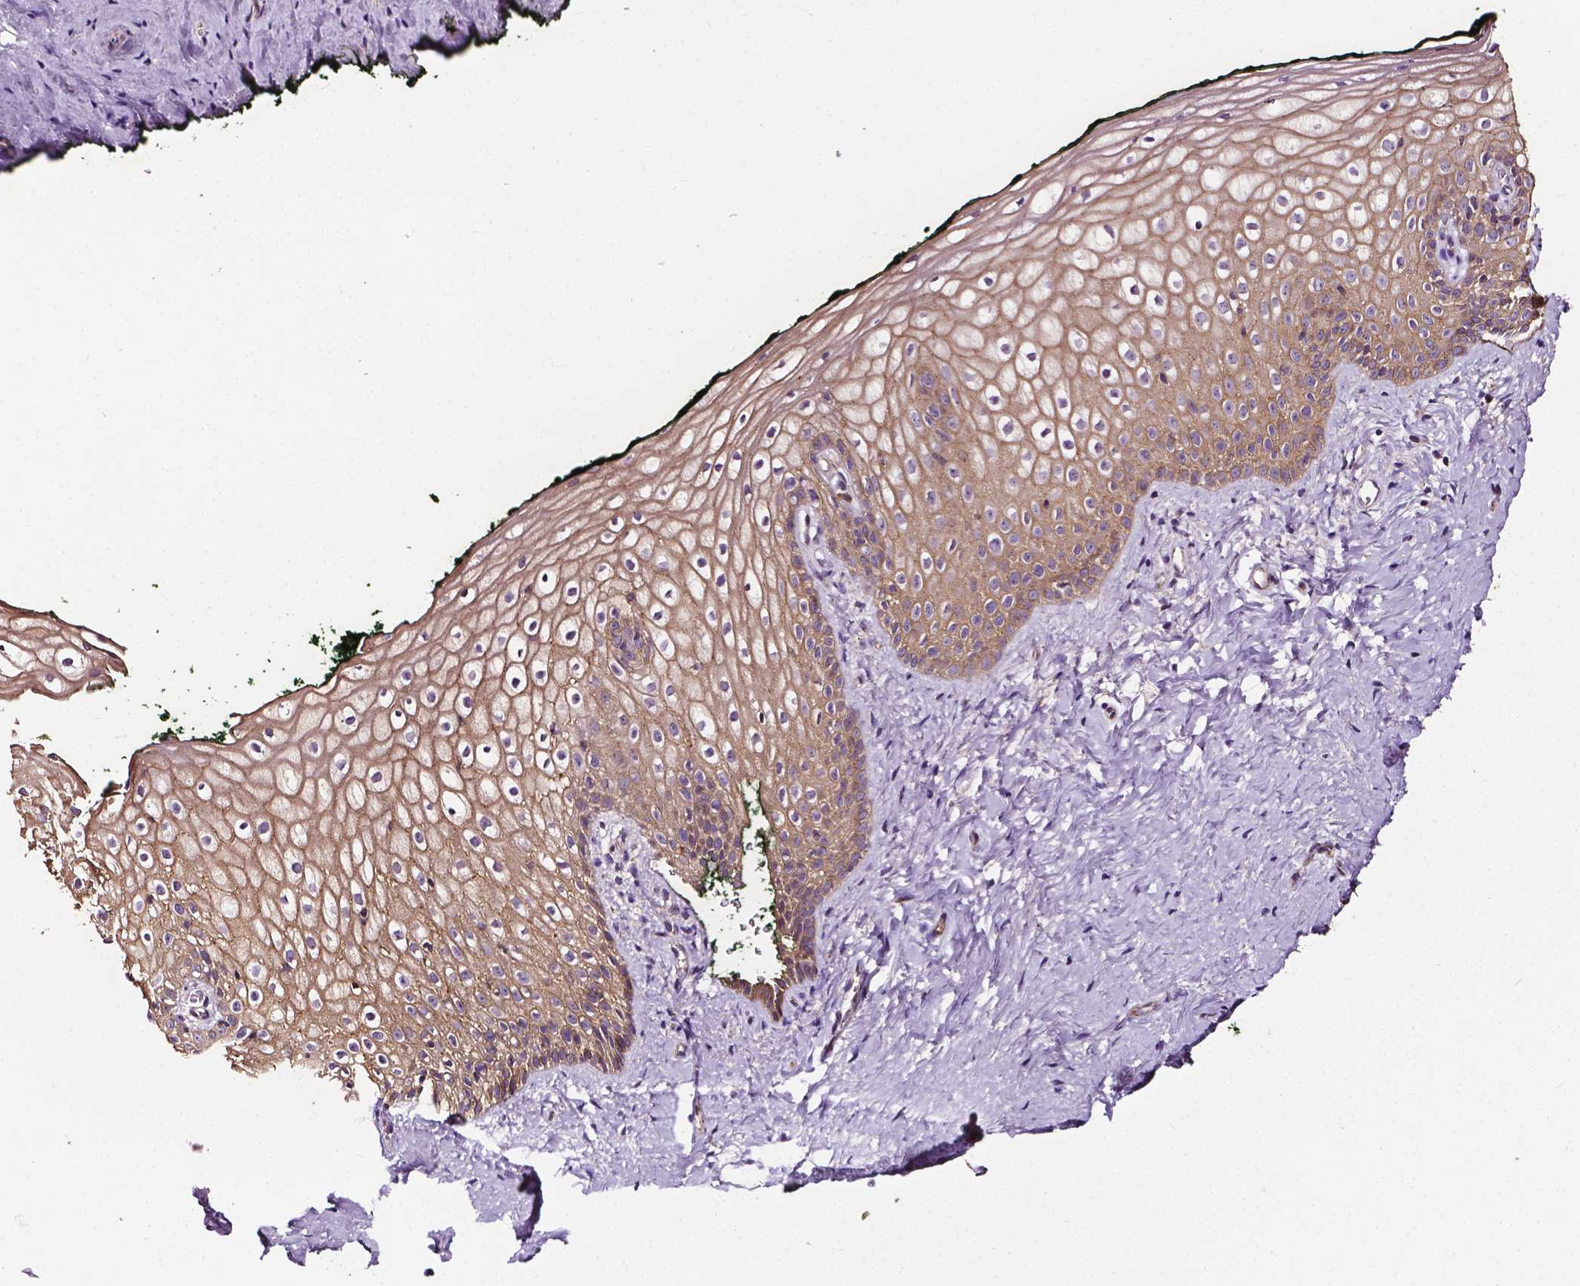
{"staining": {"intensity": "moderate", "quantity": ">75%", "location": "cytoplasmic/membranous"}, "tissue": "vagina", "cell_type": "Squamous epithelial cells", "image_type": "normal", "snomed": [{"axis": "morphology", "description": "Normal tissue, NOS"}, {"axis": "topography", "description": "Vagina"}], "caption": "Brown immunohistochemical staining in normal vagina reveals moderate cytoplasmic/membranous positivity in approximately >75% of squamous epithelial cells. (IHC, brightfield microscopy, high magnification).", "gene": "ATG16L1", "patient": {"sex": "female", "age": 47}}